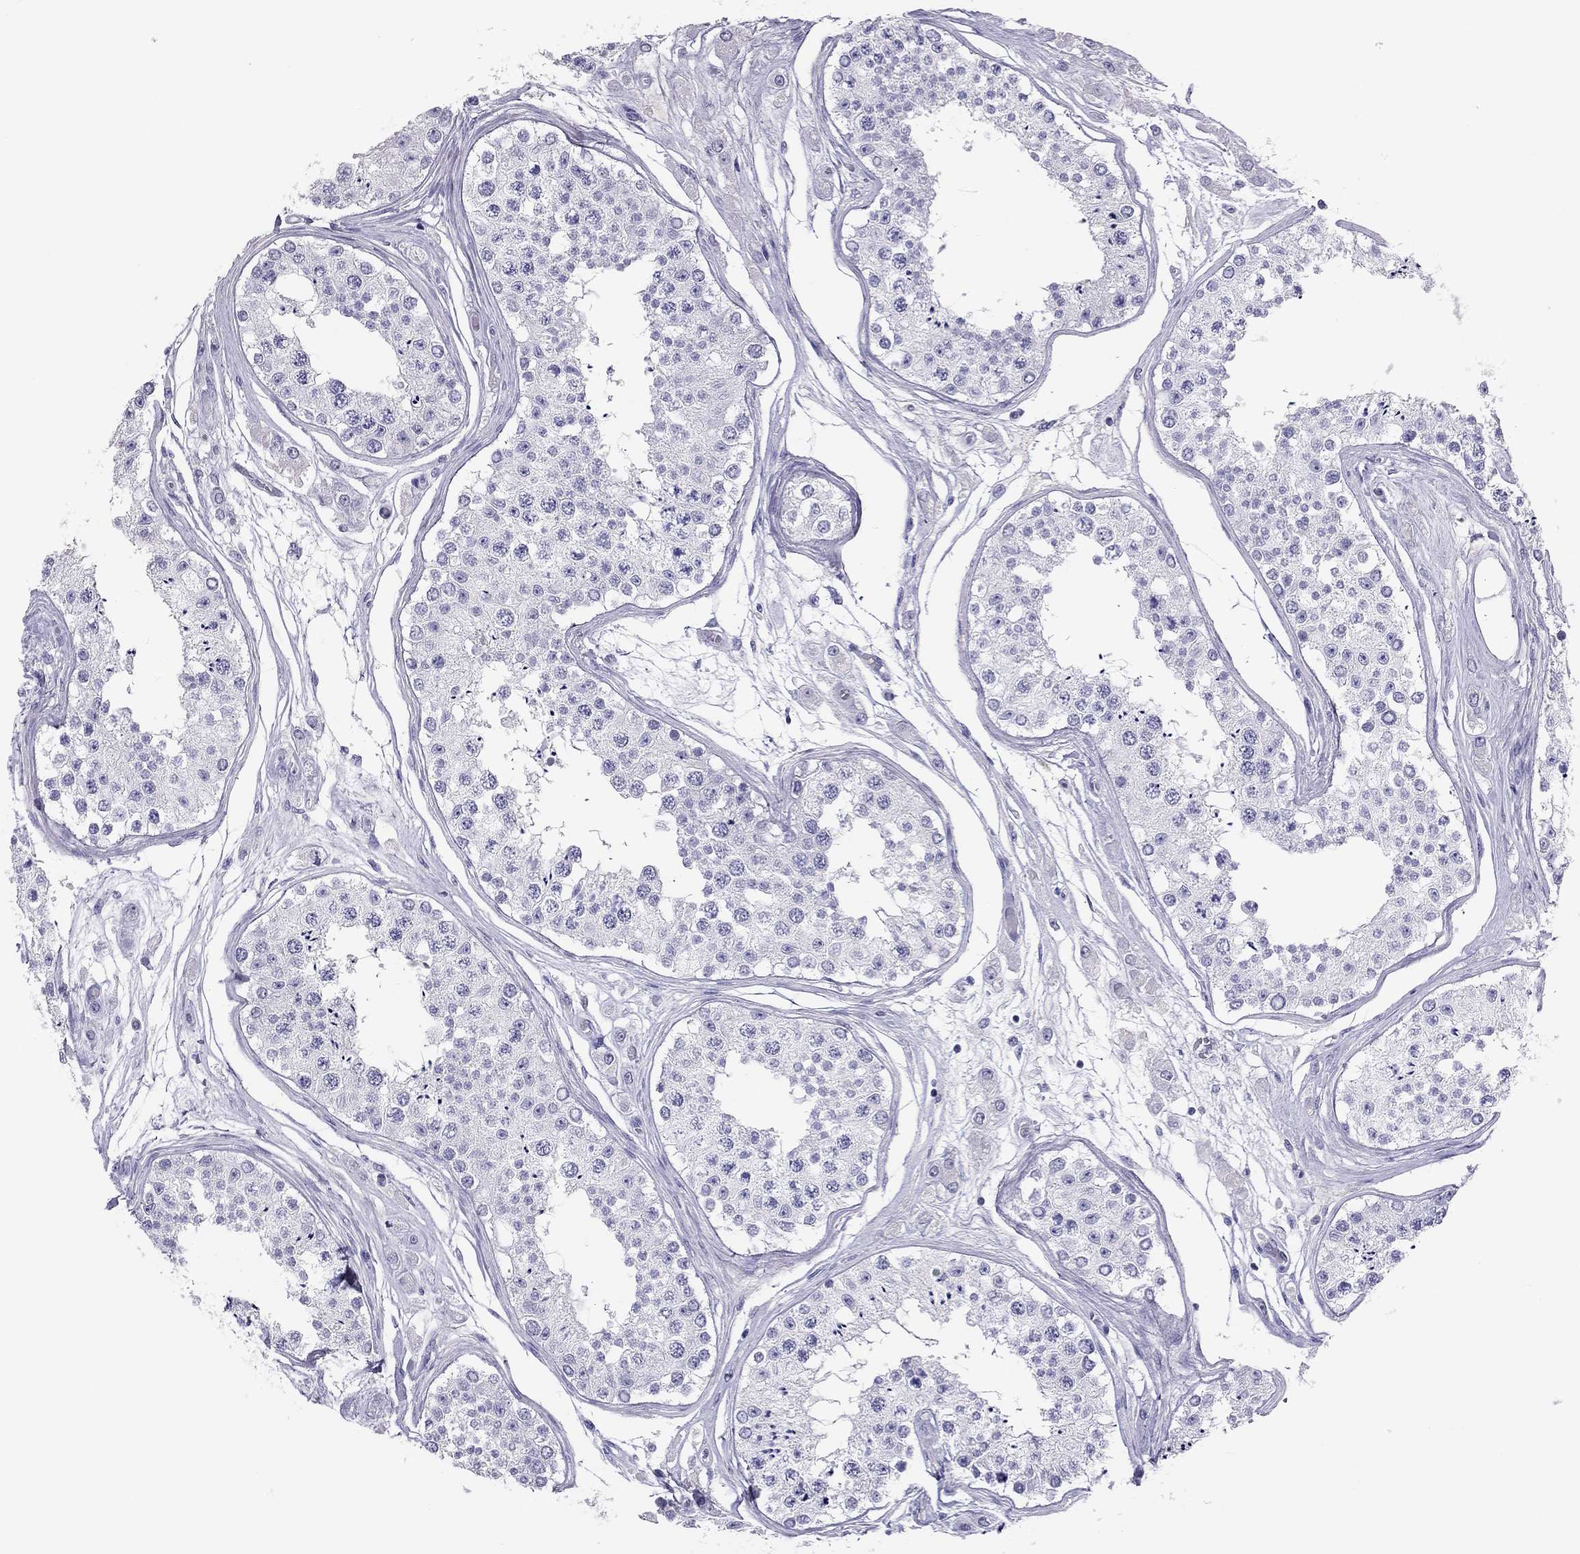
{"staining": {"intensity": "negative", "quantity": "none", "location": "none"}, "tissue": "testis", "cell_type": "Cells in seminiferous ducts", "image_type": "normal", "snomed": [{"axis": "morphology", "description": "Normal tissue, NOS"}, {"axis": "topography", "description": "Testis"}], "caption": "The image exhibits no staining of cells in seminiferous ducts in benign testis.", "gene": "KLRG1", "patient": {"sex": "male", "age": 25}}